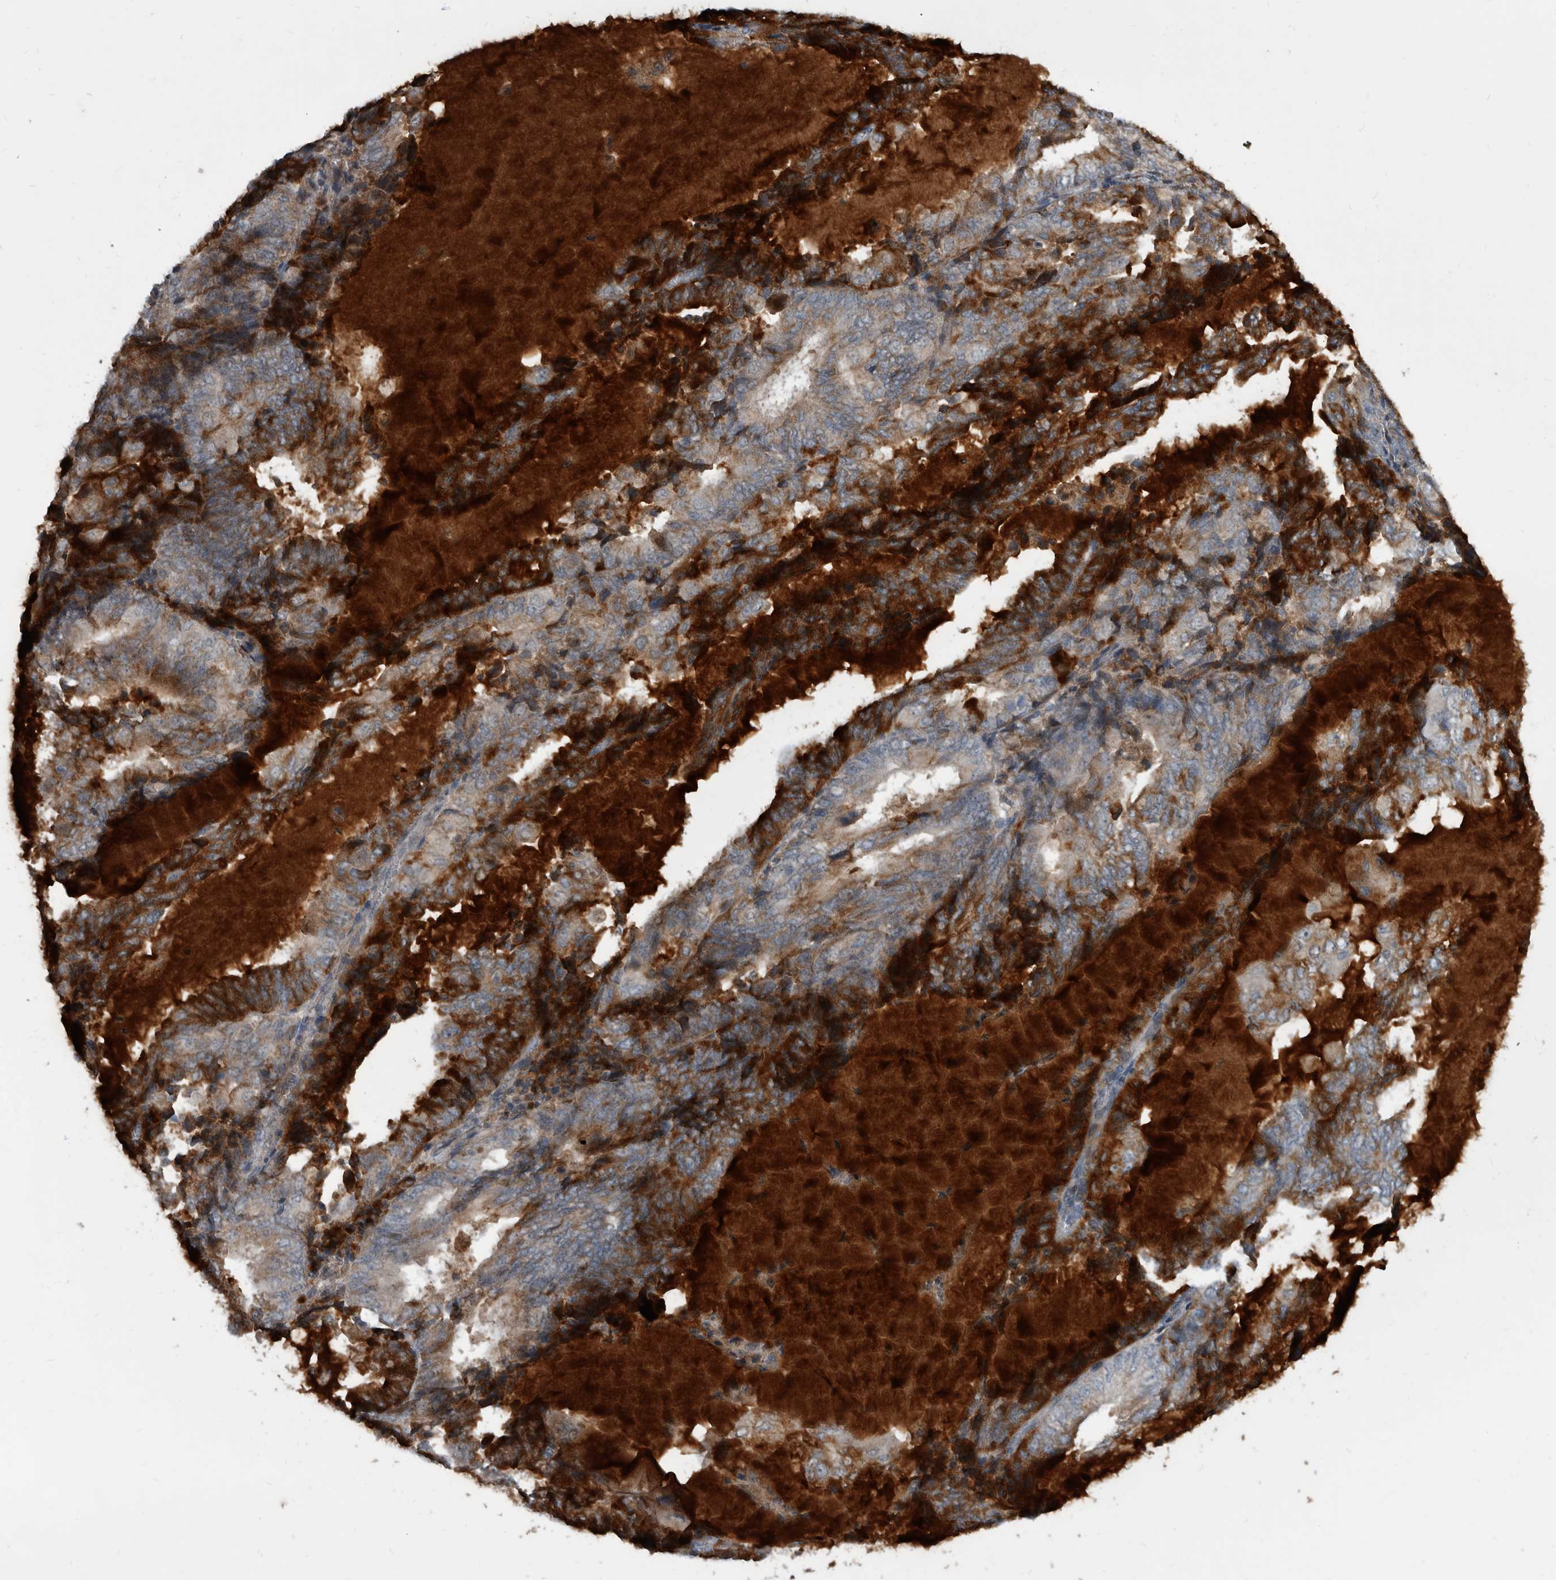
{"staining": {"intensity": "strong", "quantity": "25%-75%", "location": "cytoplasmic/membranous"}, "tissue": "endometrial cancer", "cell_type": "Tumor cells", "image_type": "cancer", "snomed": [{"axis": "morphology", "description": "Adenocarcinoma, NOS"}, {"axis": "topography", "description": "Endometrium"}], "caption": "Adenocarcinoma (endometrial) stained with a protein marker shows strong staining in tumor cells.", "gene": "PI15", "patient": {"sex": "female", "age": 81}}